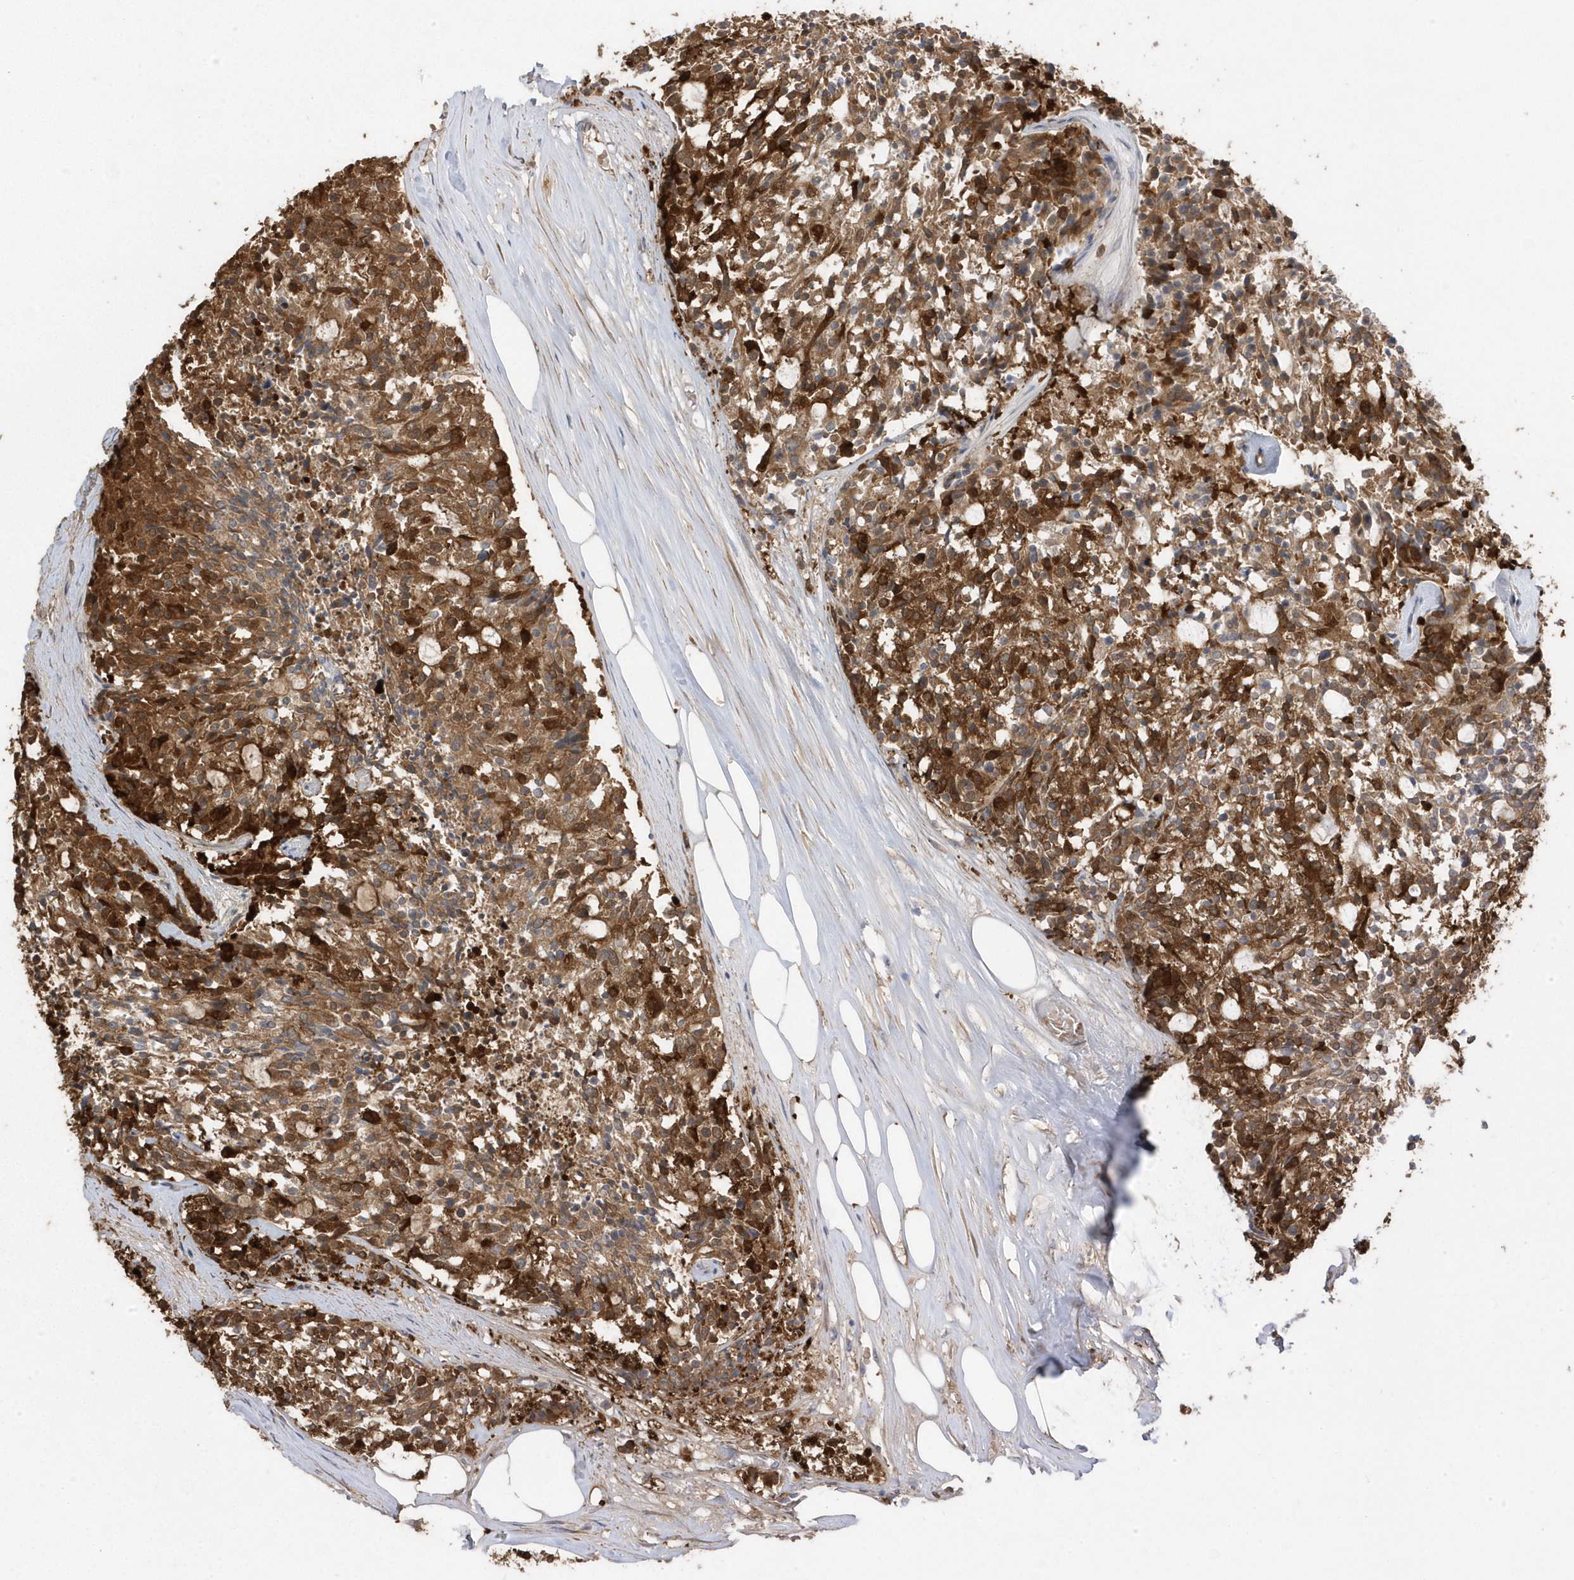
{"staining": {"intensity": "strong", "quantity": ">75%", "location": "cytoplasmic/membranous,nuclear"}, "tissue": "carcinoid", "cell_type": "Tumor cells", "image_type": "cancer", "snomed": [{"axis": "morphology", "description": "Carcinoid, malignant, NOS"}, {"axis": "topography", "description": "Pancreas"}], "caption": "The histopathology image shows staining of carcinoid, revealing strong cytoplasmic/membranous and nuclear protein expression (brown color) within tumor cells.", "gene": "GTPBP6", "patient": {"sex": "female", "age": 54}}